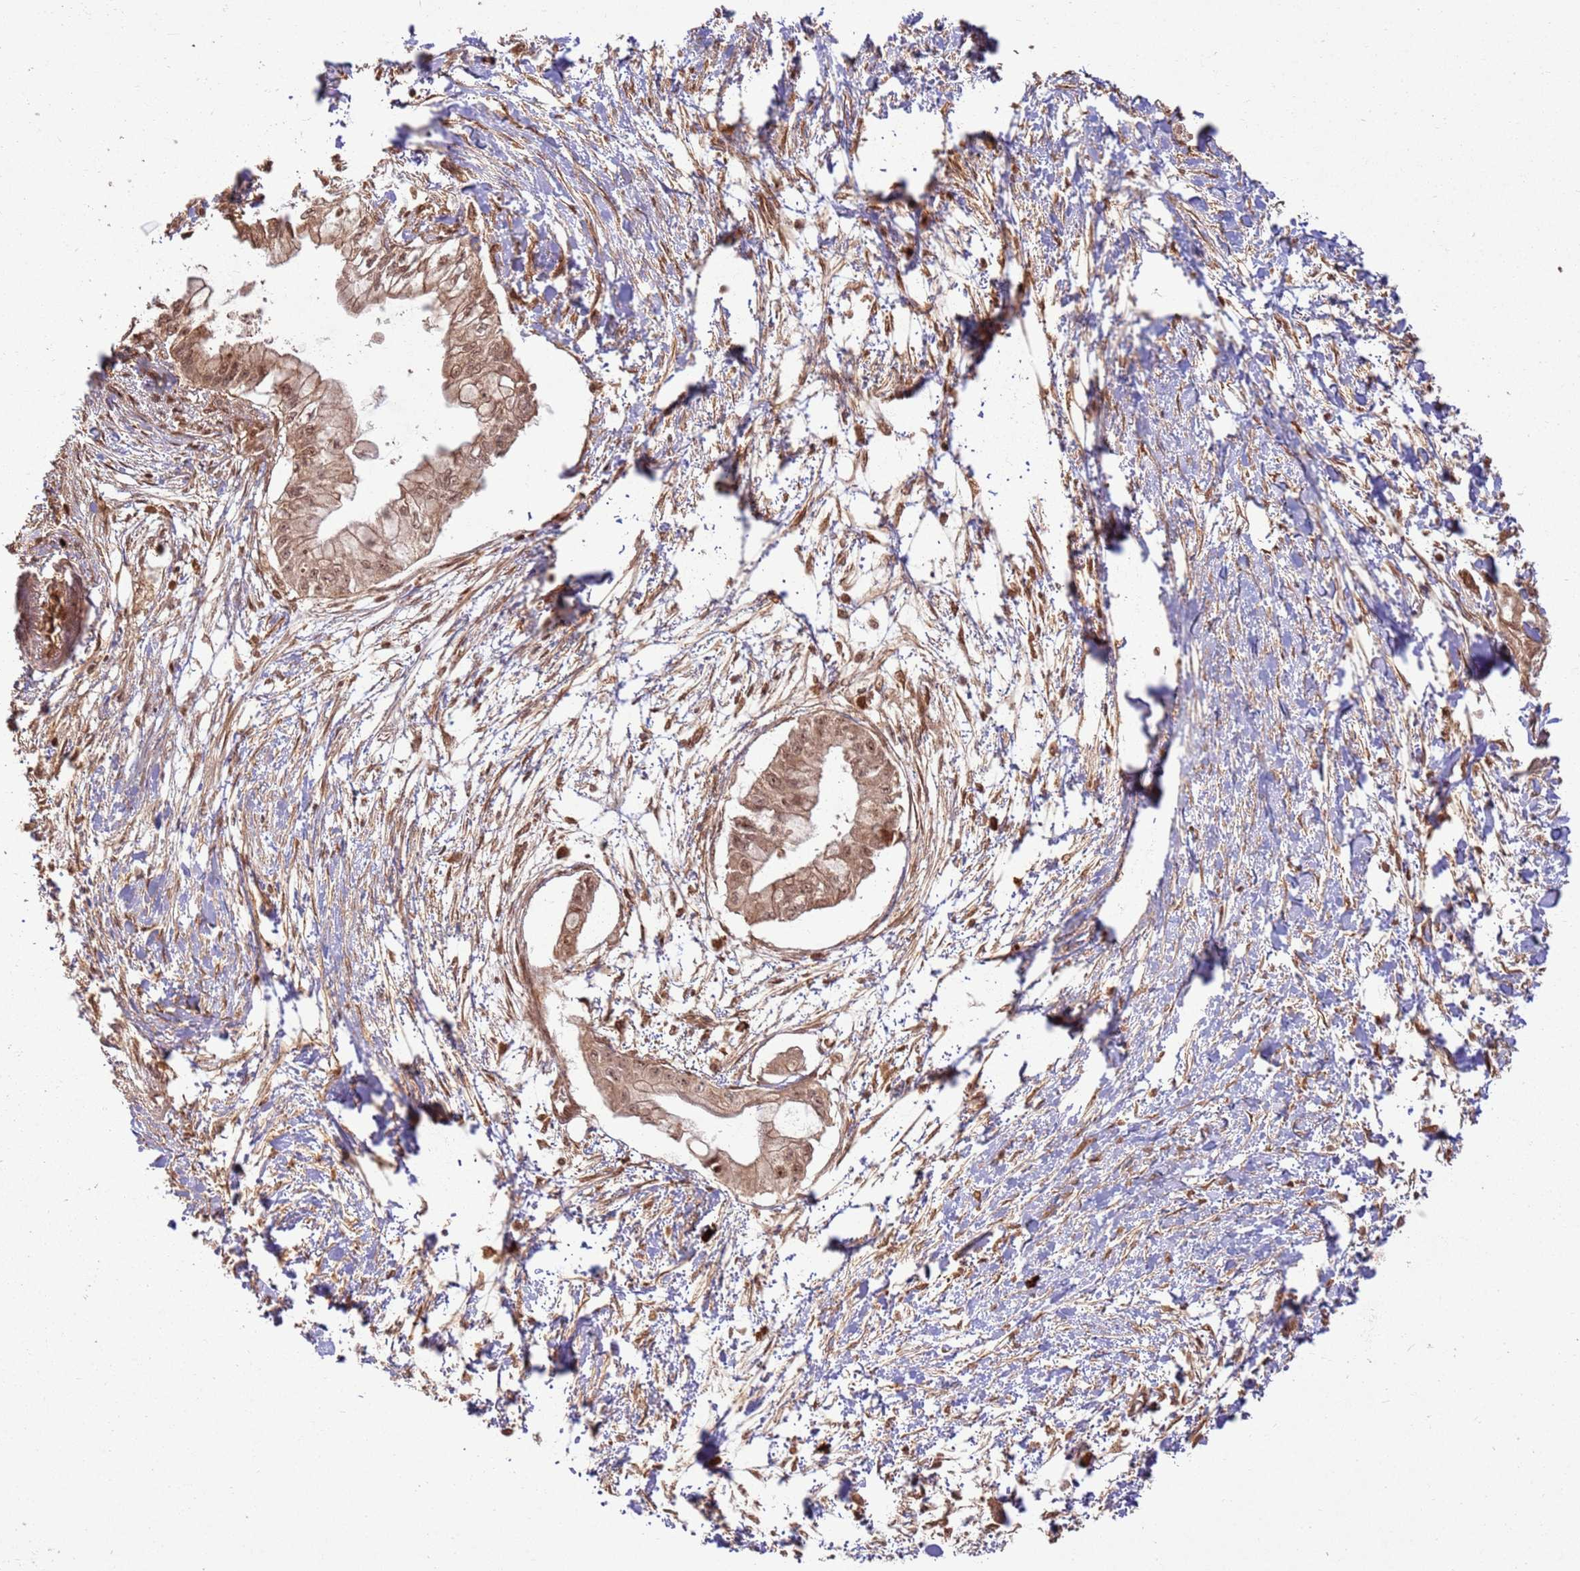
{"staining": {"intensity": "moderate", "quantity": ">75%", "location": "cytoplasmic/membranous,nuclear"}, "tissue": "pancreatic cancer", "cell_type": "Tumor cells", "image_type": "cancer", "snomed": [{"axis": "morphology", "description": "Adenocarcinoma, NOS"}, {"axis": "topography", "description": "Pancreas"}], "caption": "Pancreatic adenocarcinoma stained for a protein displays moderate cytoplasmic/membranous and nuclear positivity in tumor cells.", "gene": "TBC1D13", "patient": {"sex": "male", "age": 48}}